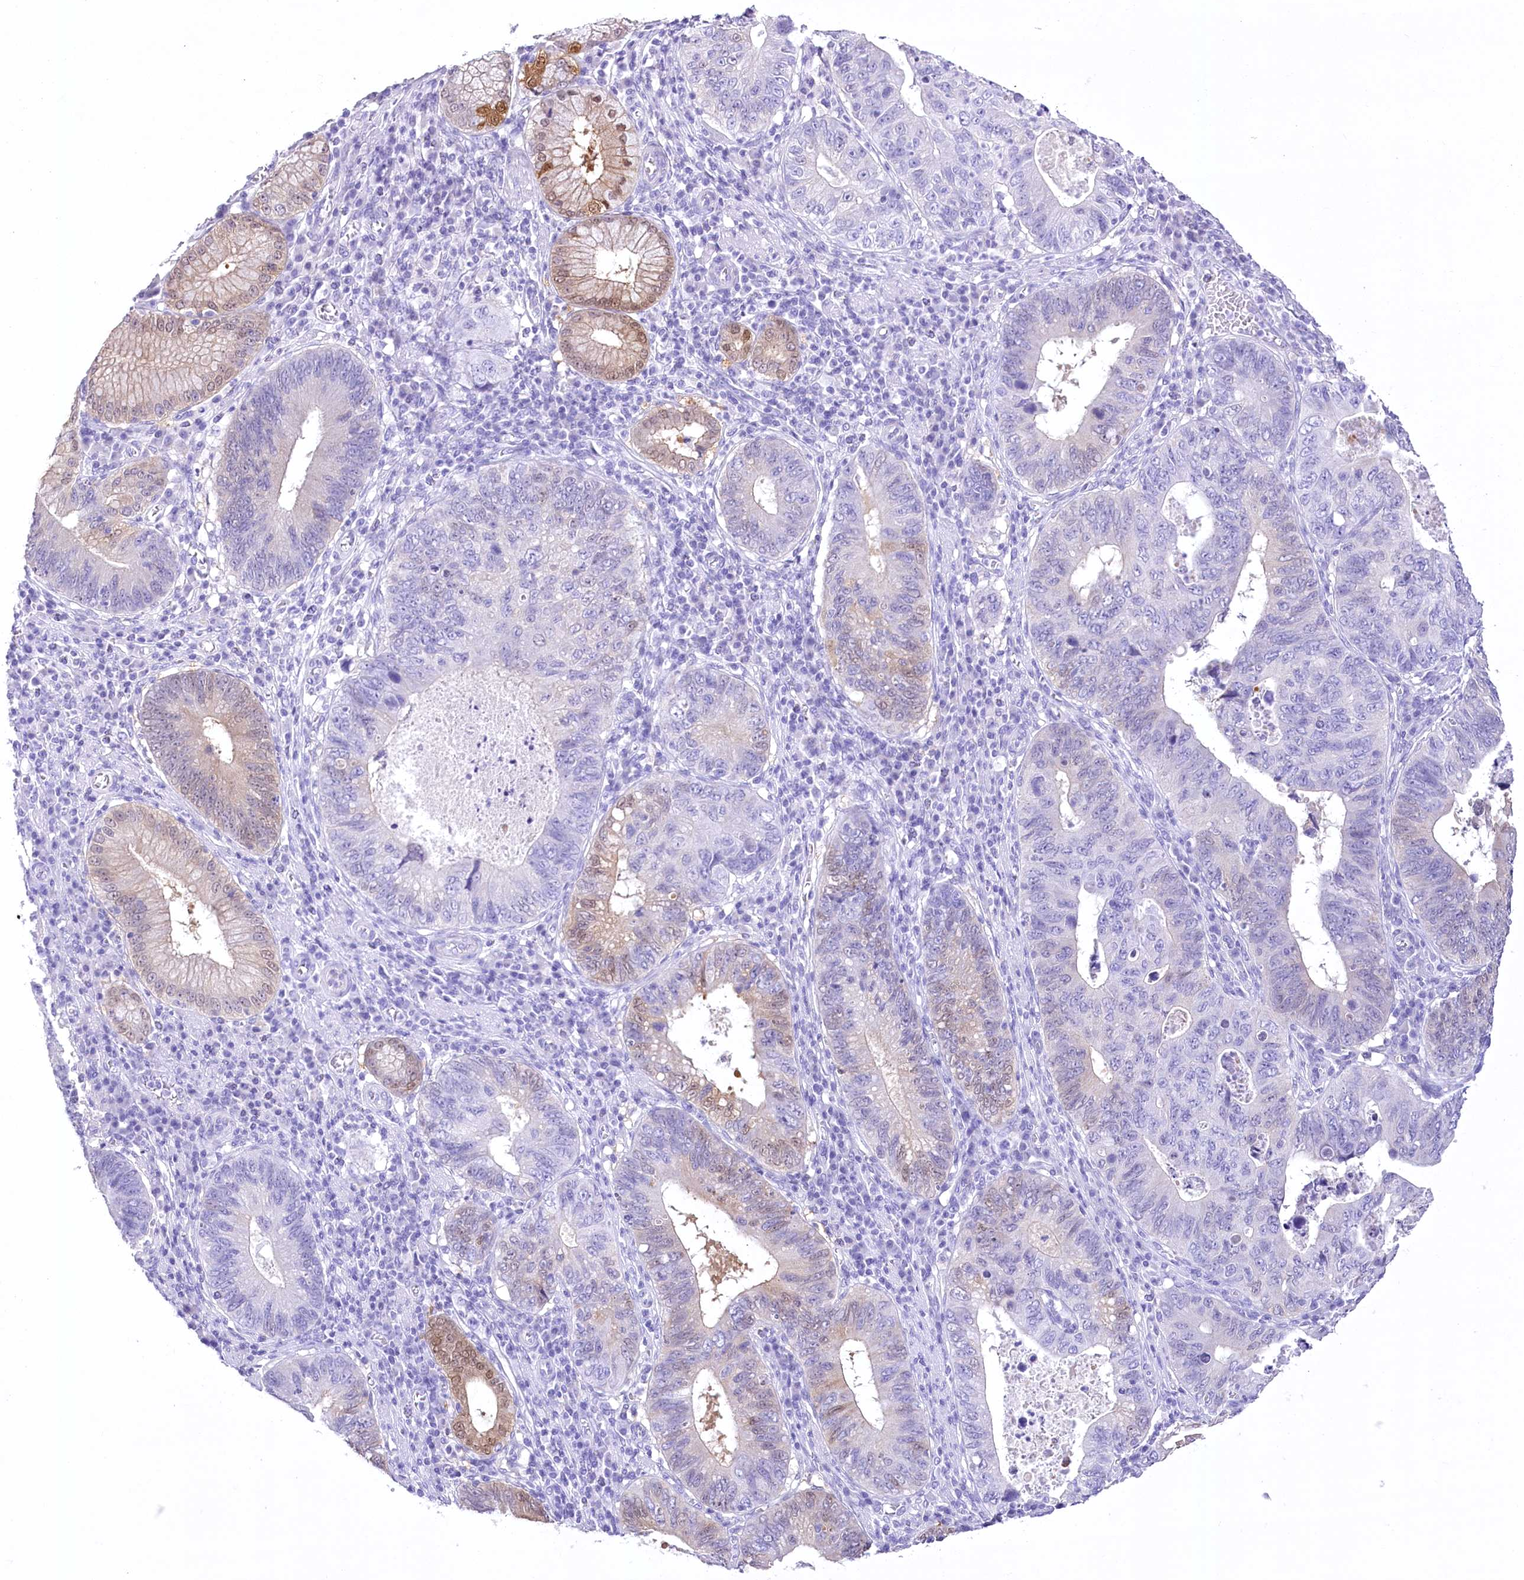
{"staining": {"intensity": "moderate", "quantity": "<25%", "location": "cytoplasmic/membranous,nuclear"}, "tissue": "stomach cancer", "cell_type": "Tumor cells", "image_type": "cancer", "snomed": [{"axis": "morphology", "description": "Adenocarcinoma, NOS"}, {"axis": "topography", "description": "Stomach"}], "caption": "A brown stain highlights moderate cytoplasmic/membranous and nuclear positivity of a protein in stomach cancer tumor cells.", "gene": "PBLD", "patient": {"sex": "male", "age": 59}}